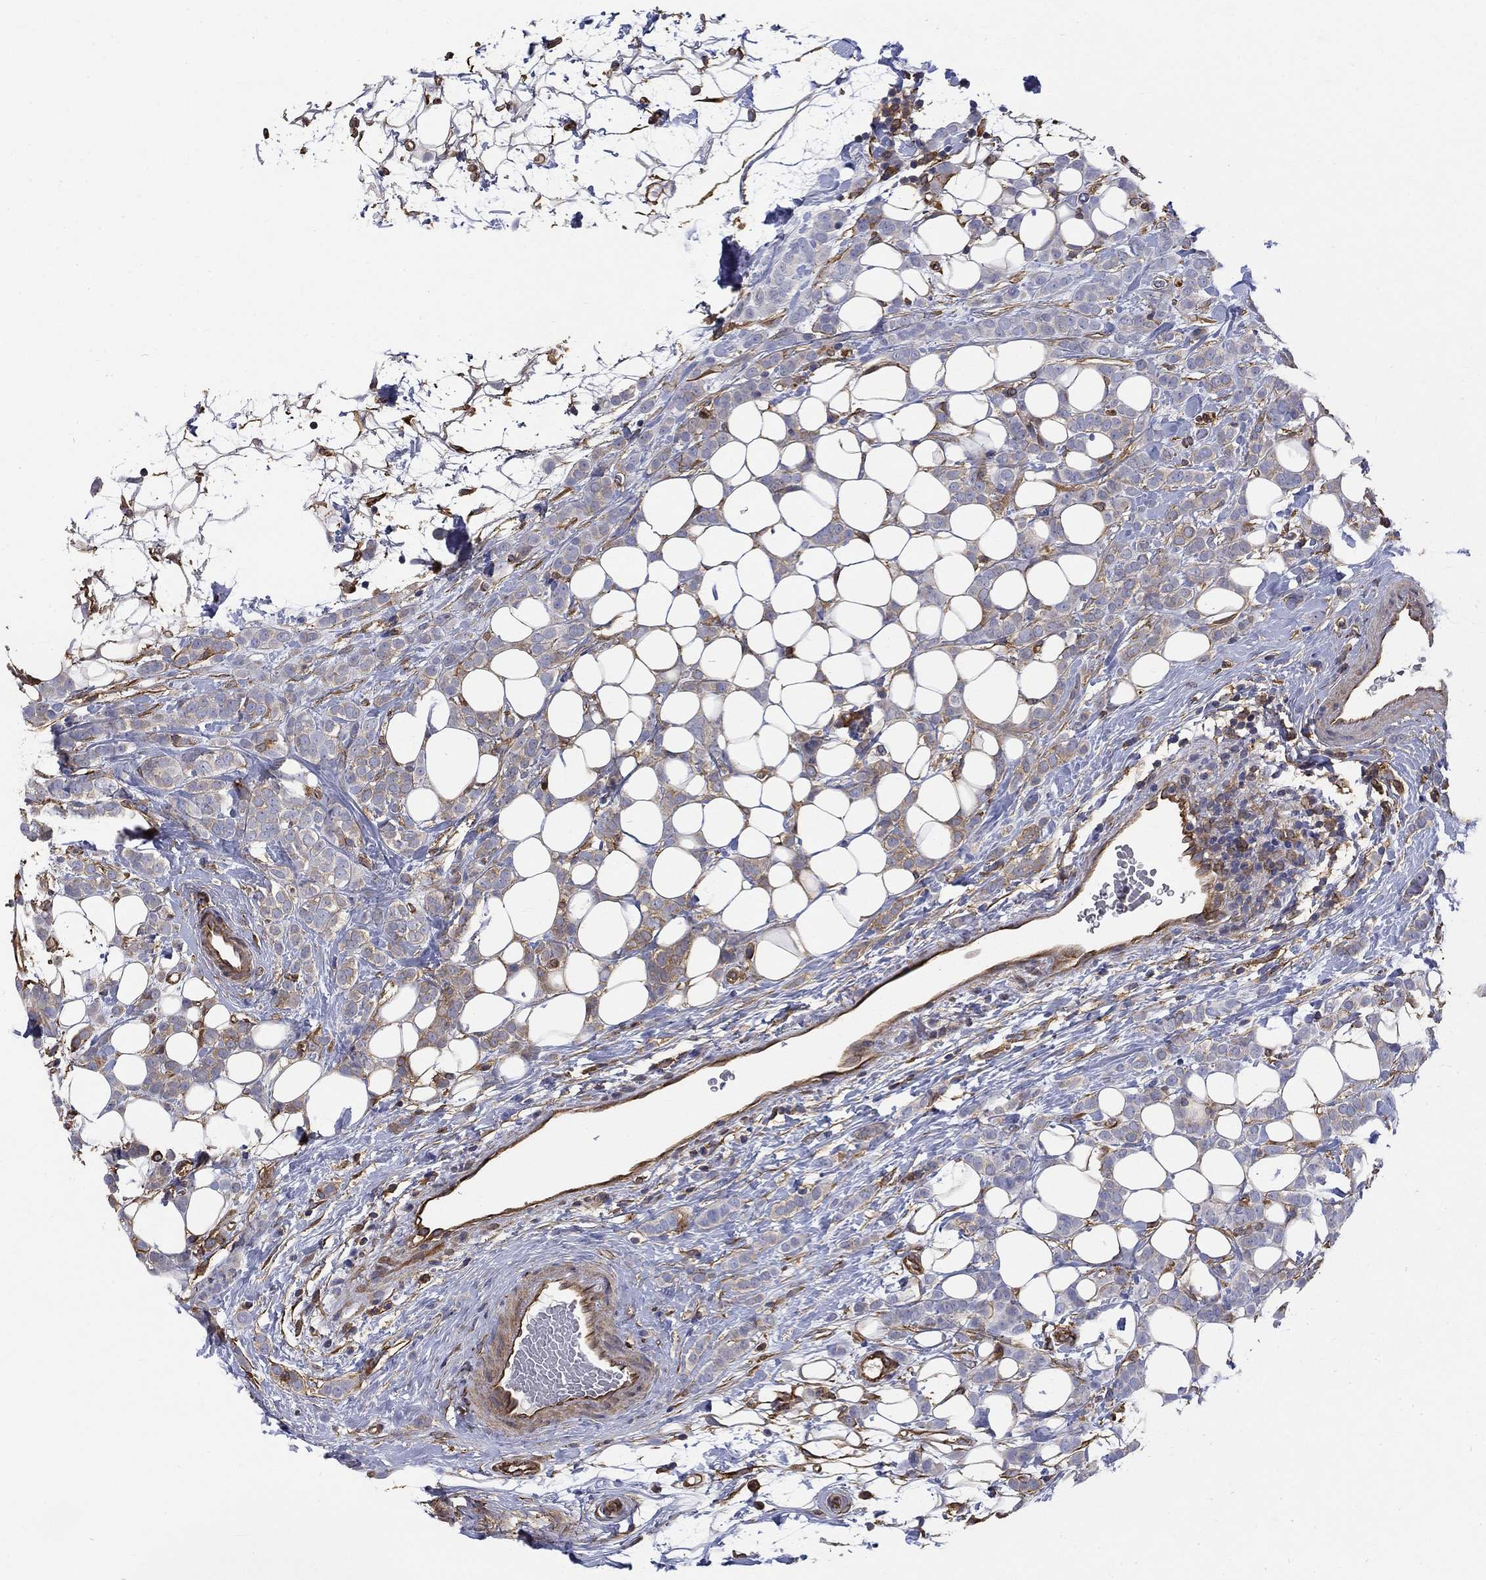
{"staining": {"intensity": "moderate", "quantity": "<25%", "location": "cytoplasmic/membranous"}, "tissue": "breast cancer", "cell_type": "Tumor cells", "image_type": "cancer", "snomed": [{"axis": "morphology", "description": "Lobular carcinoma"}, {"axis": "topography", "description": "Breast"}], "caption": "IHC image of breast cancer stained for a protein (brown), which shows low levels of moderate cytoplasmic/membranous expression in approximately <25% of tumor cells.", "gene": "DPYSL2", "patient": {"sex": "female", "age": 49}}